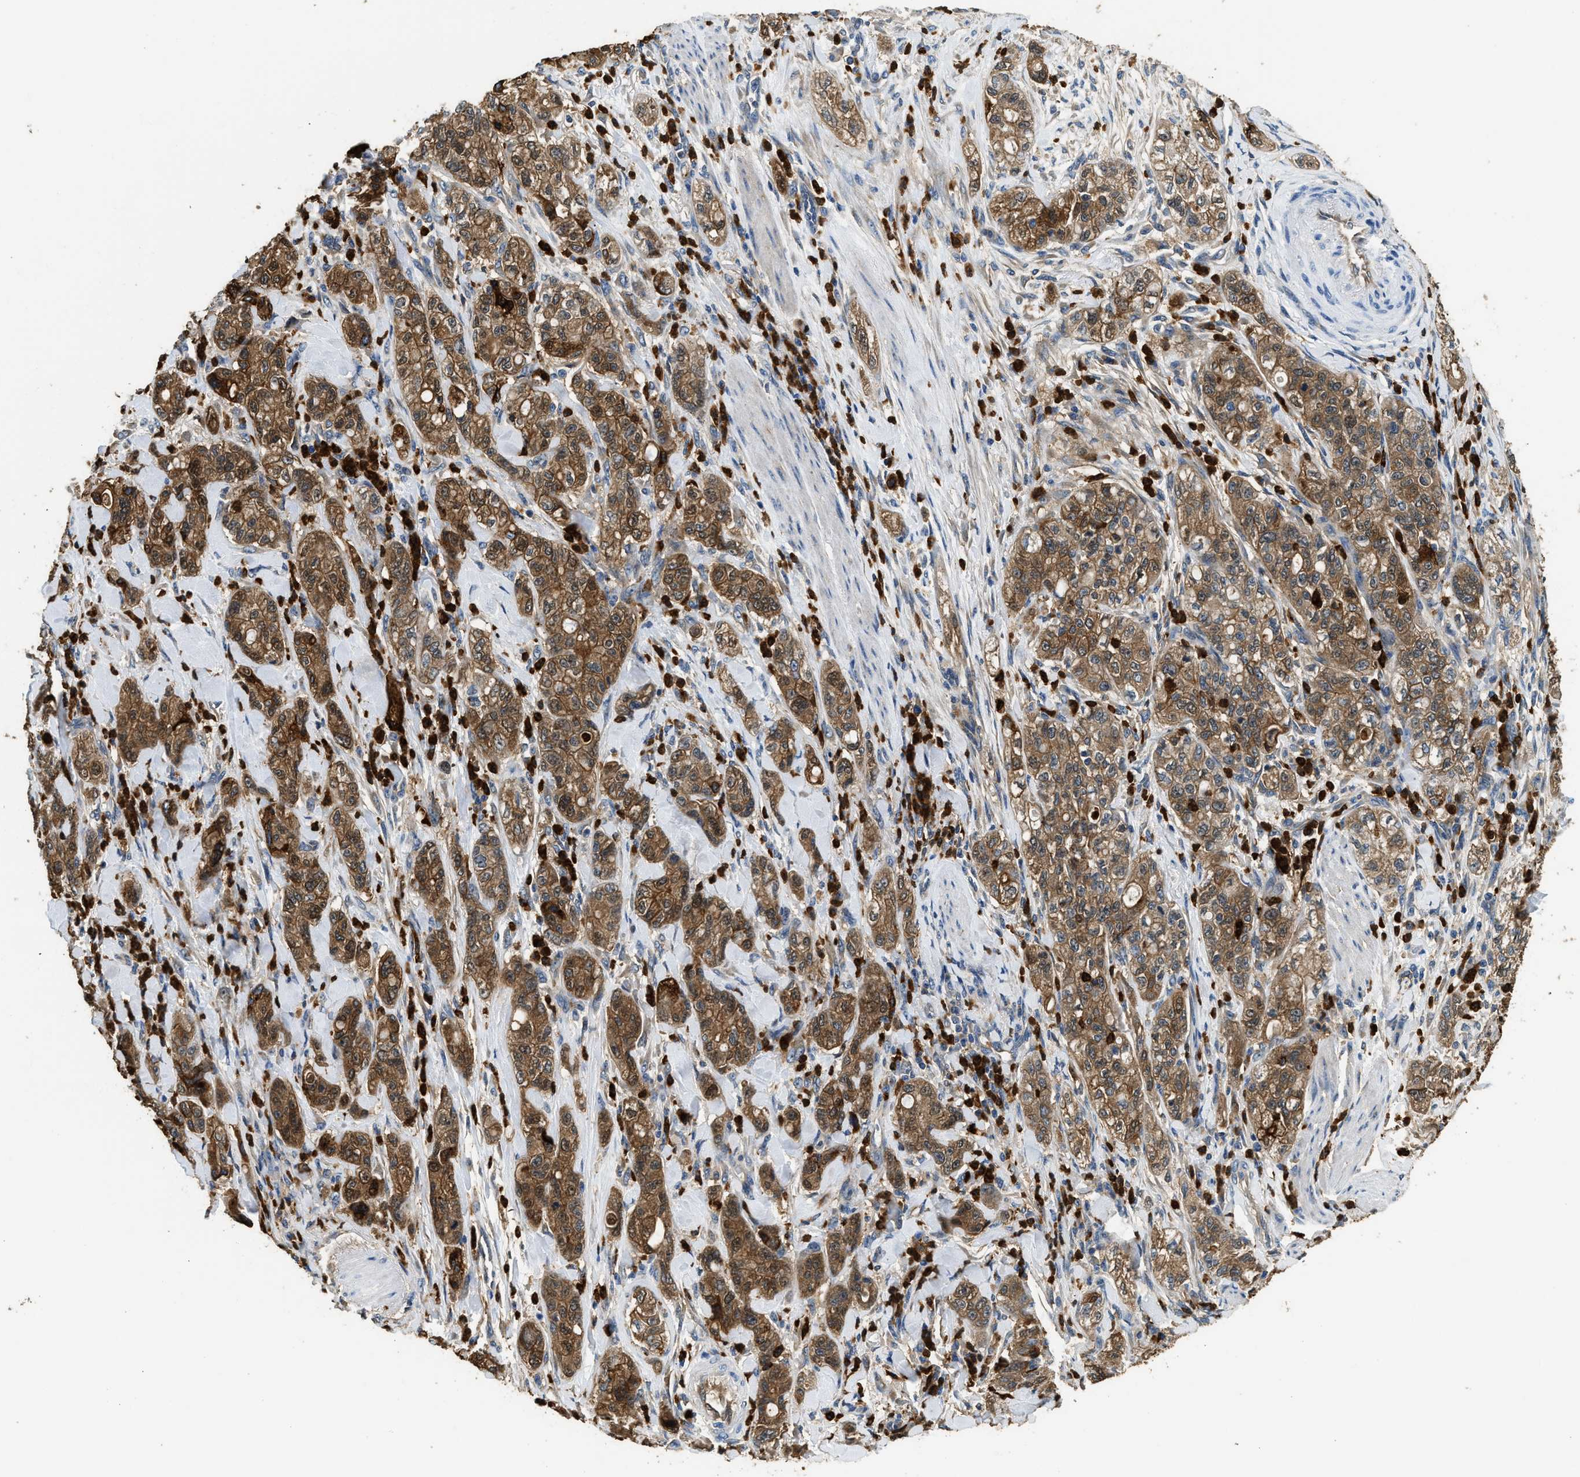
{"staining": {"intensity": "moderate", "quantity": ">75%", "location": "cytoplasmic/membranous,nuclear"}, "tissue": "pancreatic cancer", "cell_type": "Tumor cells", "image_type": "cancer", "snomed": [{"axis": "morphology", "description": "Adenocarcinoma, NOS"}, {"axis": "topography", "description": "Pancreas"}], "caption": "Human pancreatic cancer stained for a protein (brown) exhibits moderate cytoplasmic/membranous and nuclear positive positivity in approximately >75% of tumor cells.", "gene": "ANXA3", "patient": {"sex": "female", "age": 78}}